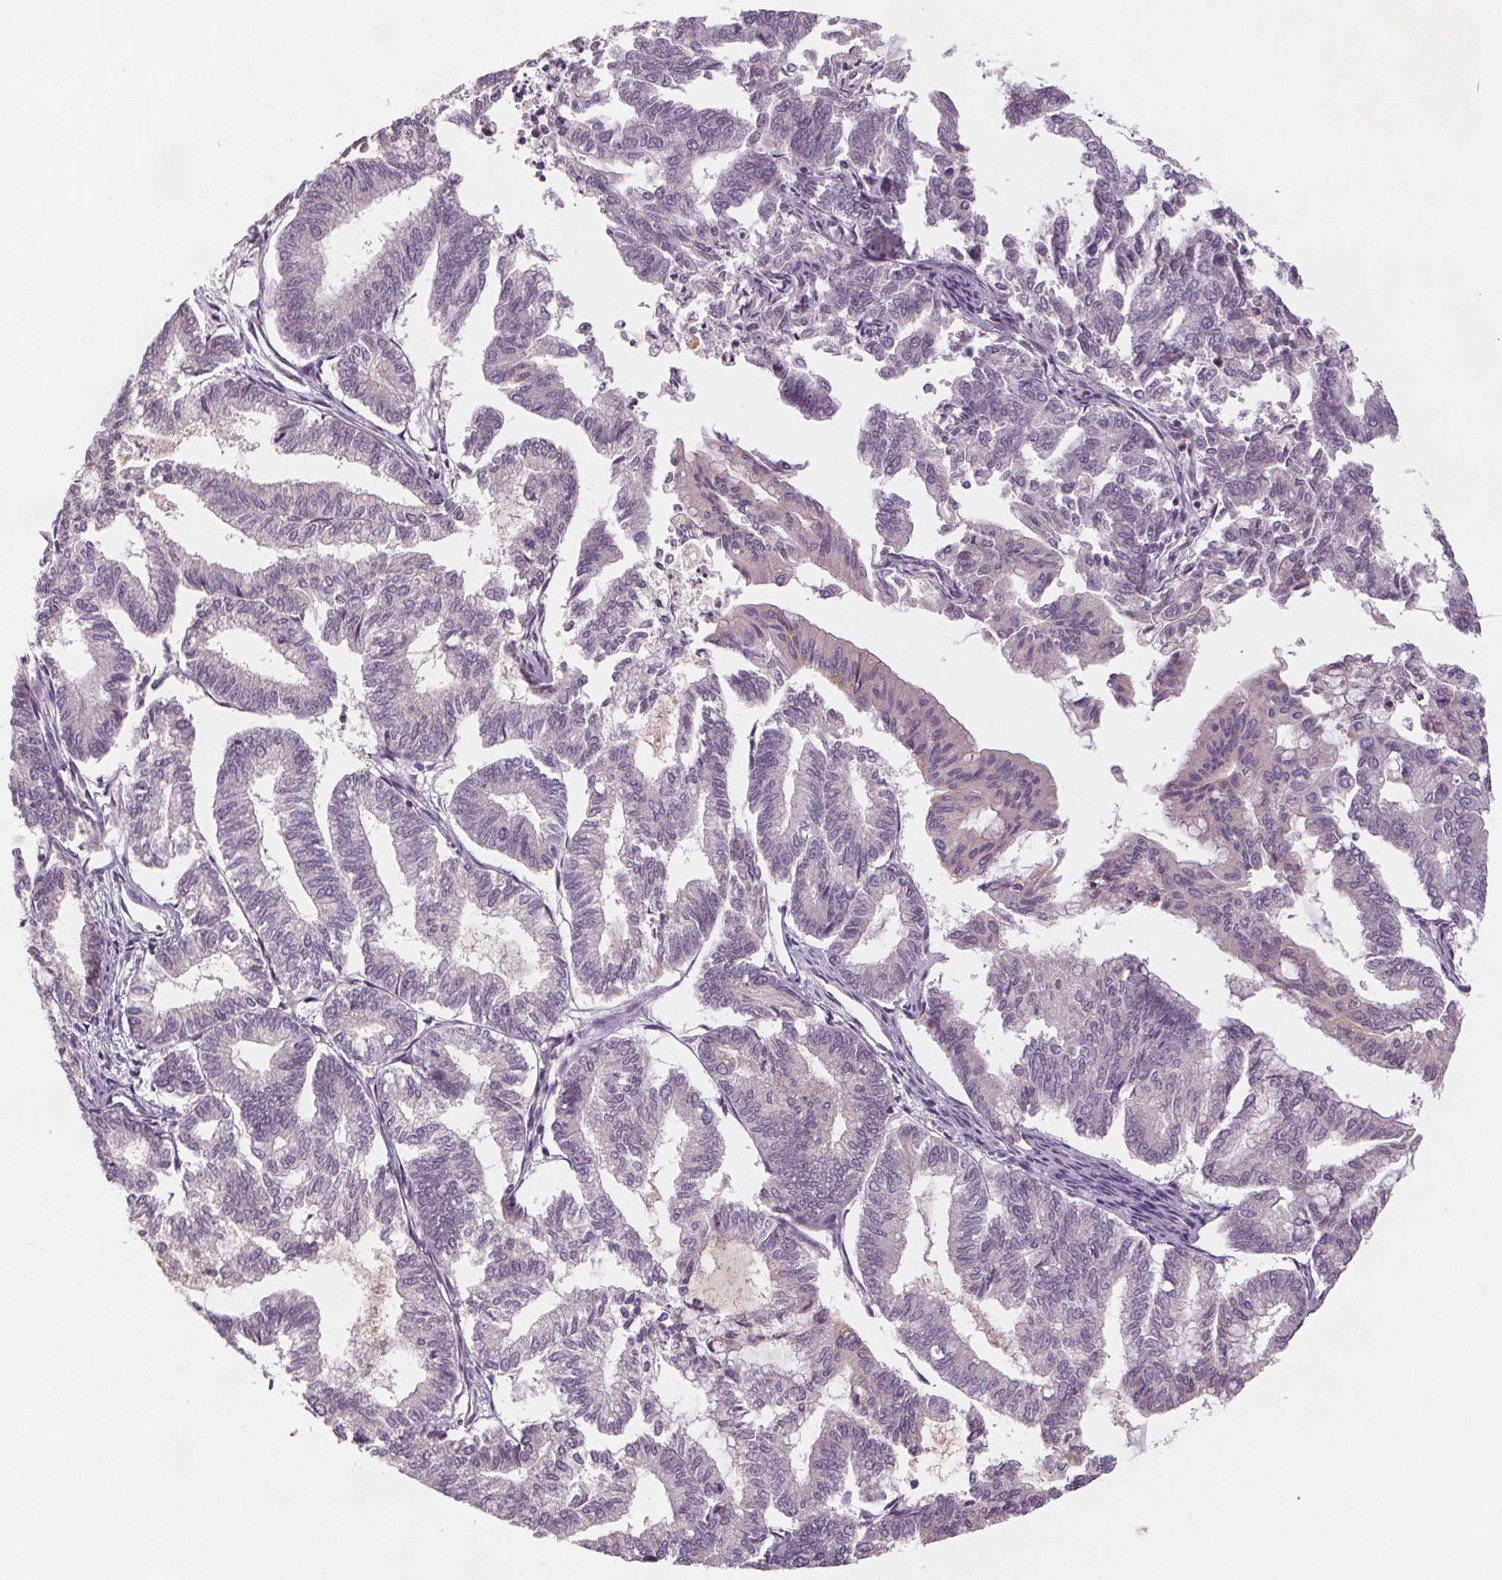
{"staining": {"intensity": "negative", "quantity": "none", "location": "none"}, "tissue": "endometrial cancer", "cell_type": "Tumor cells", "image_type": "cancer", "snomed": [{"axis": "morphology", "description": "Adenocarcinoma, NOS"}, {"axis": "topography", "description": "Endometrium"}], "caption": "Human endometrial cancer stained for a protein using immunohistochemistry reveals no positivity in tumor cells.", "gene": "VNN1", "patient": {"sex": "female", "age": 79}}